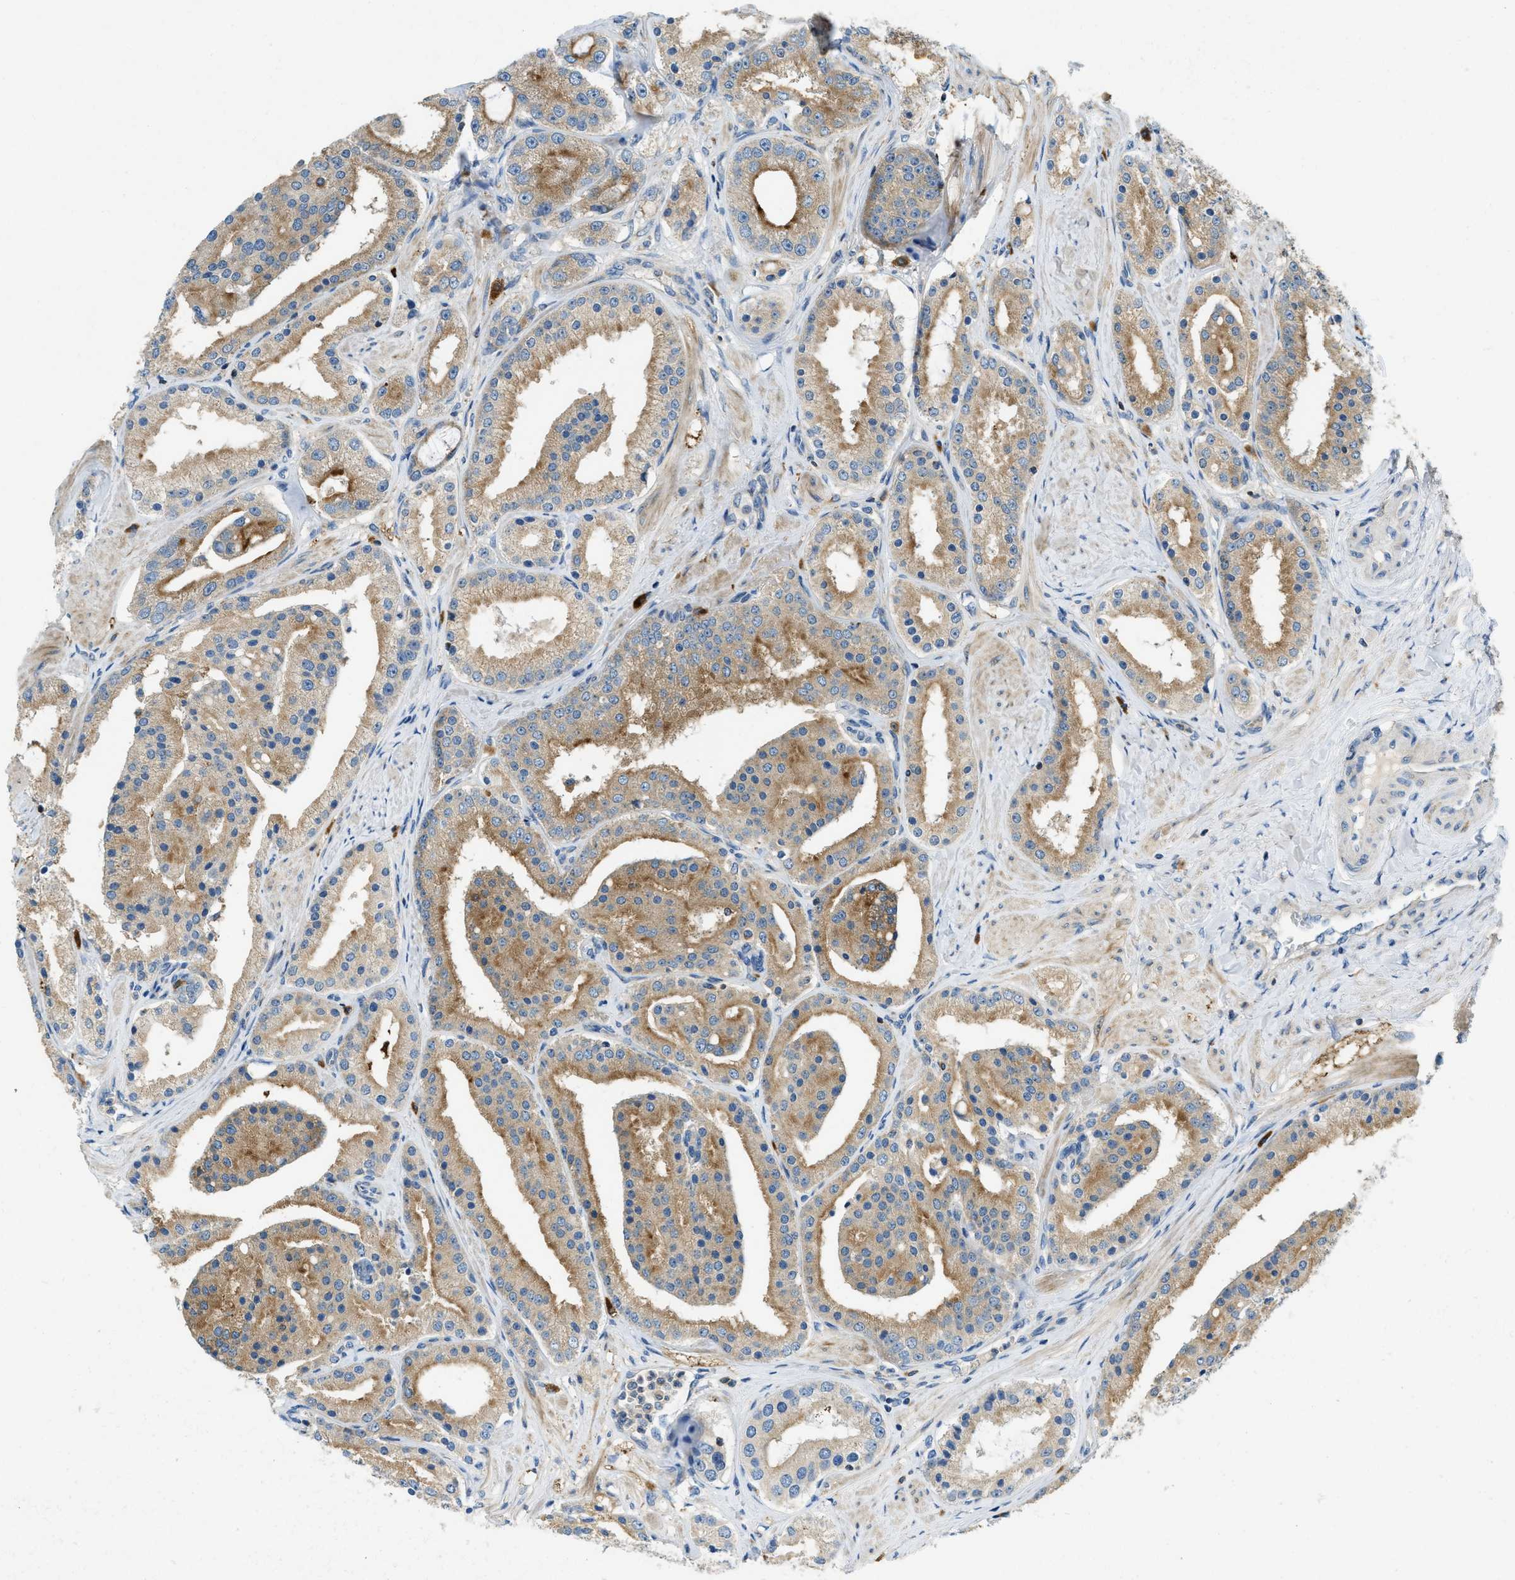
{"staining": {"intensity": "moderate", "quantity": ">75%", "location": "cytoplasmic/membranous"}, "tissue": "prostate cancer", "cell_type": "Tumor cells", "image_type": "cancer", "snomed": [{"axis": "morphology", "description": "Adenocarcinoma, Low grade"}, {"axis": "topography", "description": "Prostate"}], "caption": "Moderate cytoplasmic/membranous positivity is identified in about >75% of tumor cells in prostate cancer.", "gene": "RFFL", "patient": {"sex": "male", "age": 63}}